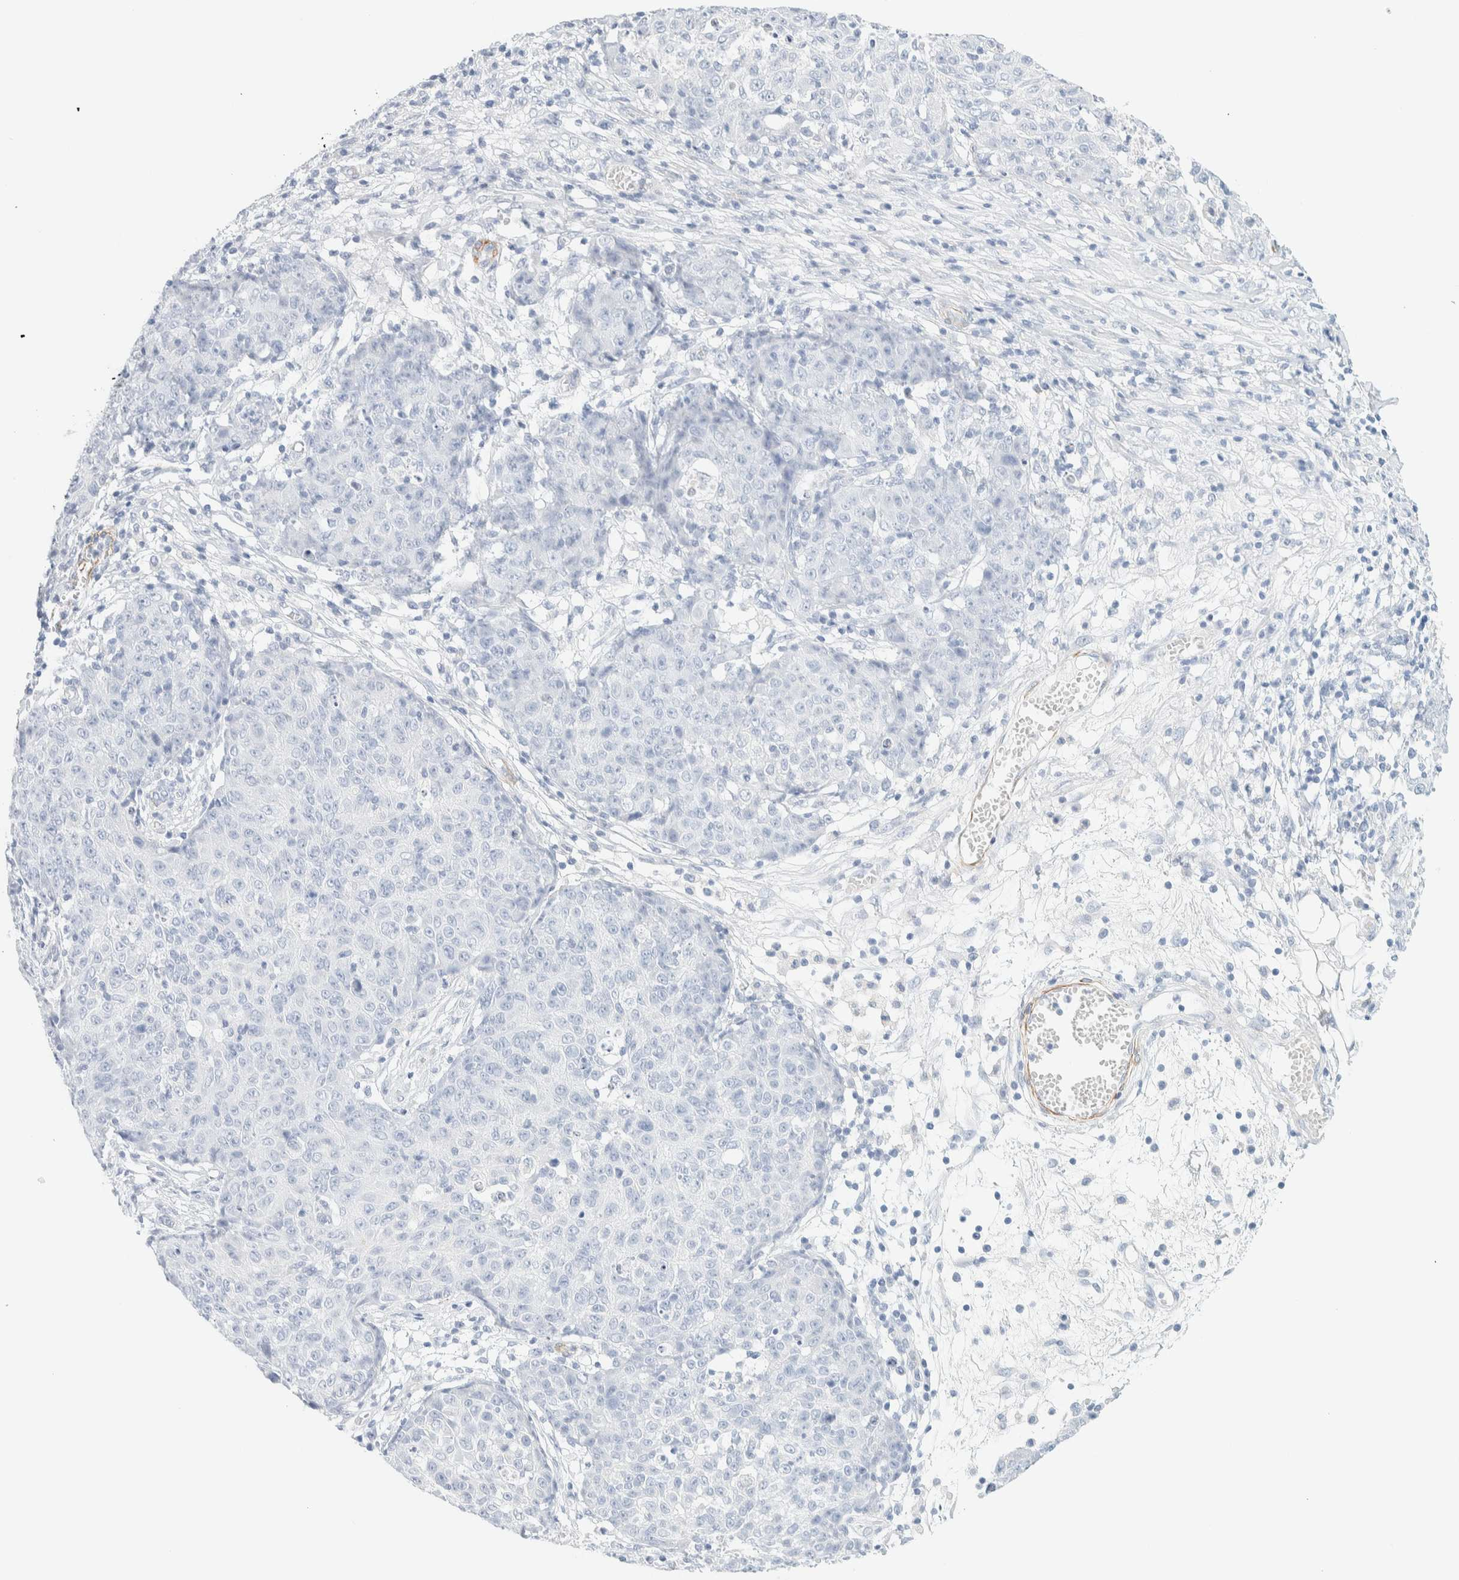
{"staining": {"intensity": "negative", "quantity": "none", "location": "none"}, "tissue": "ovarian cancer", "cell_type": "Tumor cells", "image_type": "cancer", "snomed": [{"axis": "morphology", "description": "Carcinoma, endometroid"}, {"axis": "topography", "description": "Ovary"}], "caption": "An immunohistochemistry (IHC) photomicrograph of ovarian cancer is shown. There is no staining in tumor cells of ovarian cancer.", "gene": "AFMID", "patient": {"sex": "female", "age": 42}}